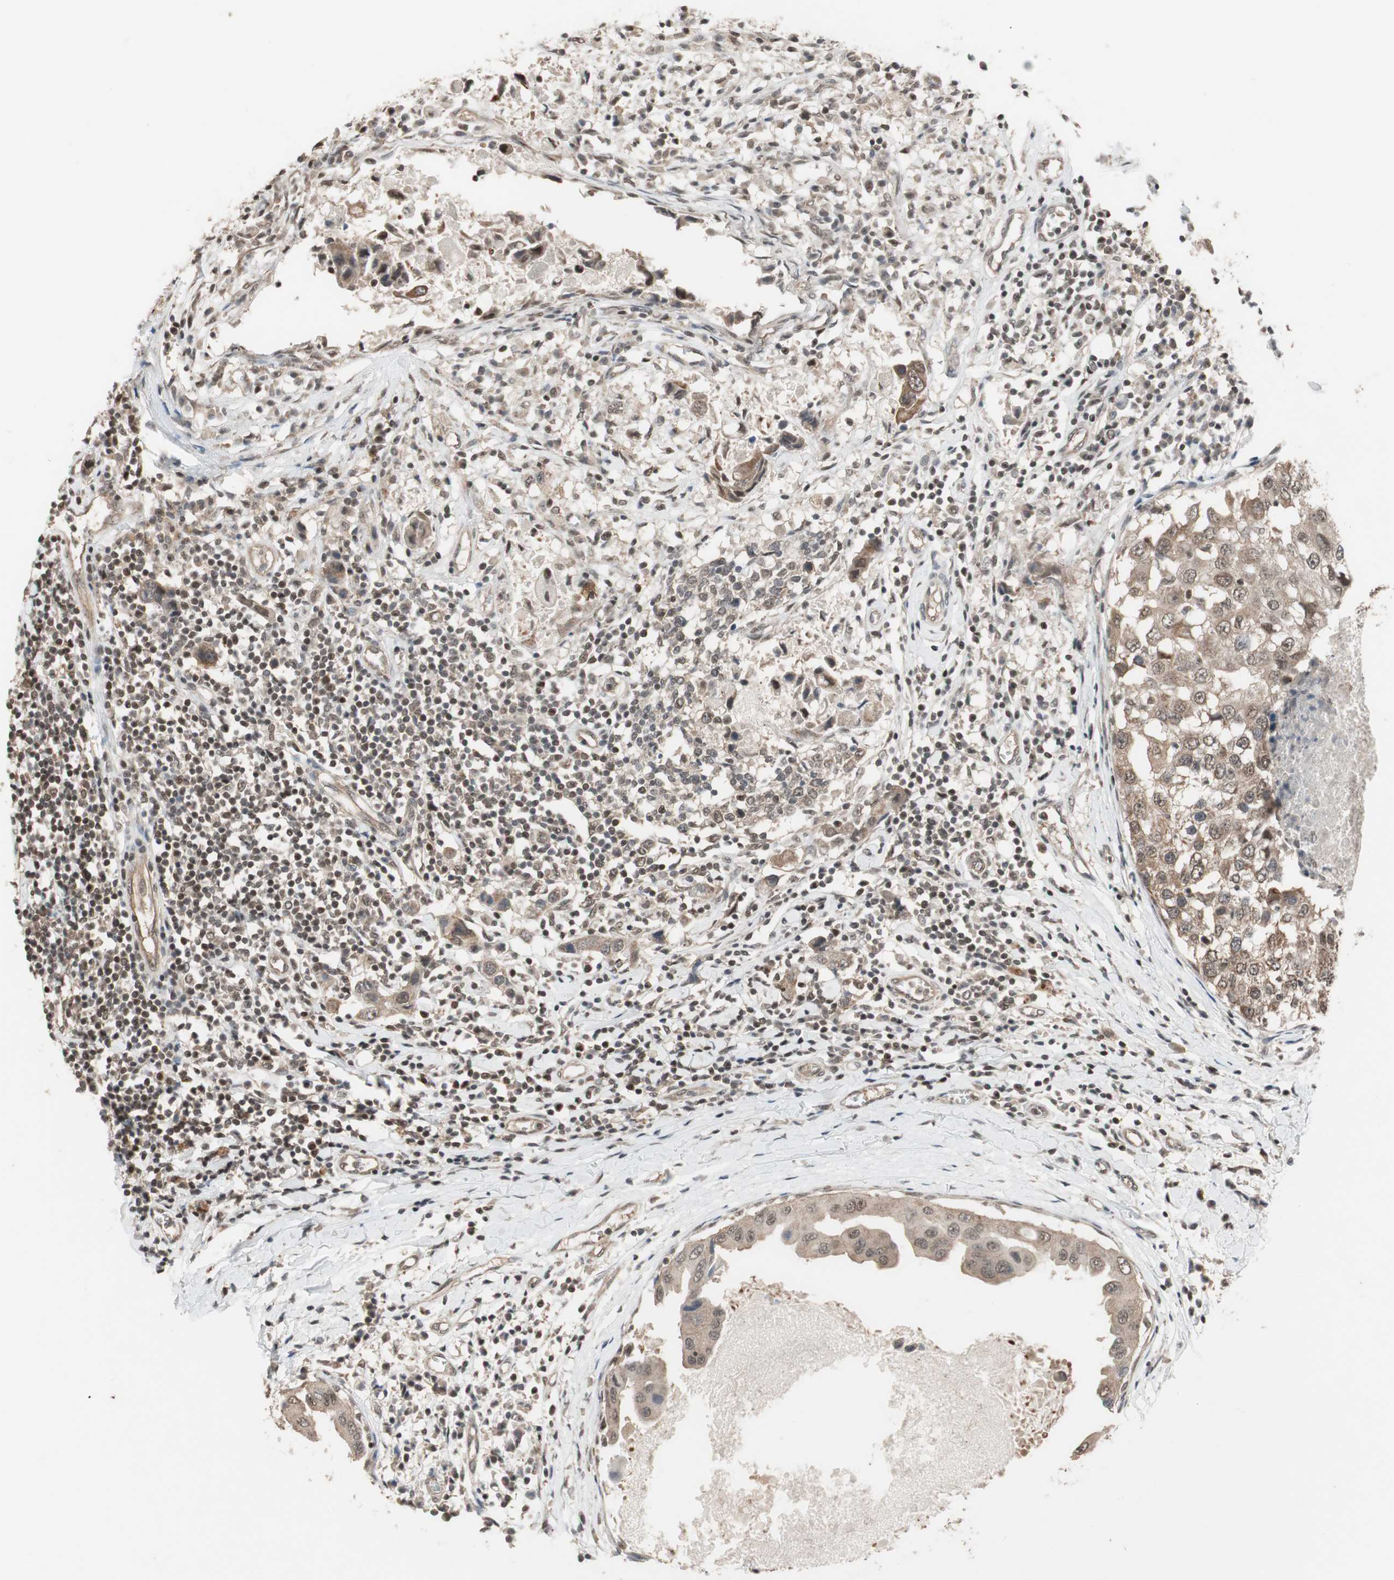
{"staining": {"intensity": "moderate", "quantity": ">75%", "location": "cytoplasmic/membranous"}, "tissue": "breast cancer", "cell_type": "Tumor cells", "image_type": "cancer", "snomed": [{"axis": "morphology", "description": "Duct carcinoma"}, {"axis": "topography", "description": "Breast"}], "caption": "A brown stain shows moderate cytoplasmic/membranous positivity of a protein in breast cancer (intraductal carcinoma) tumor cells. (Brightfield microscopy of DAB IHC at high magnification).", "gene": "DRAP1", "patient": {"sex": "female", "age": 27}}